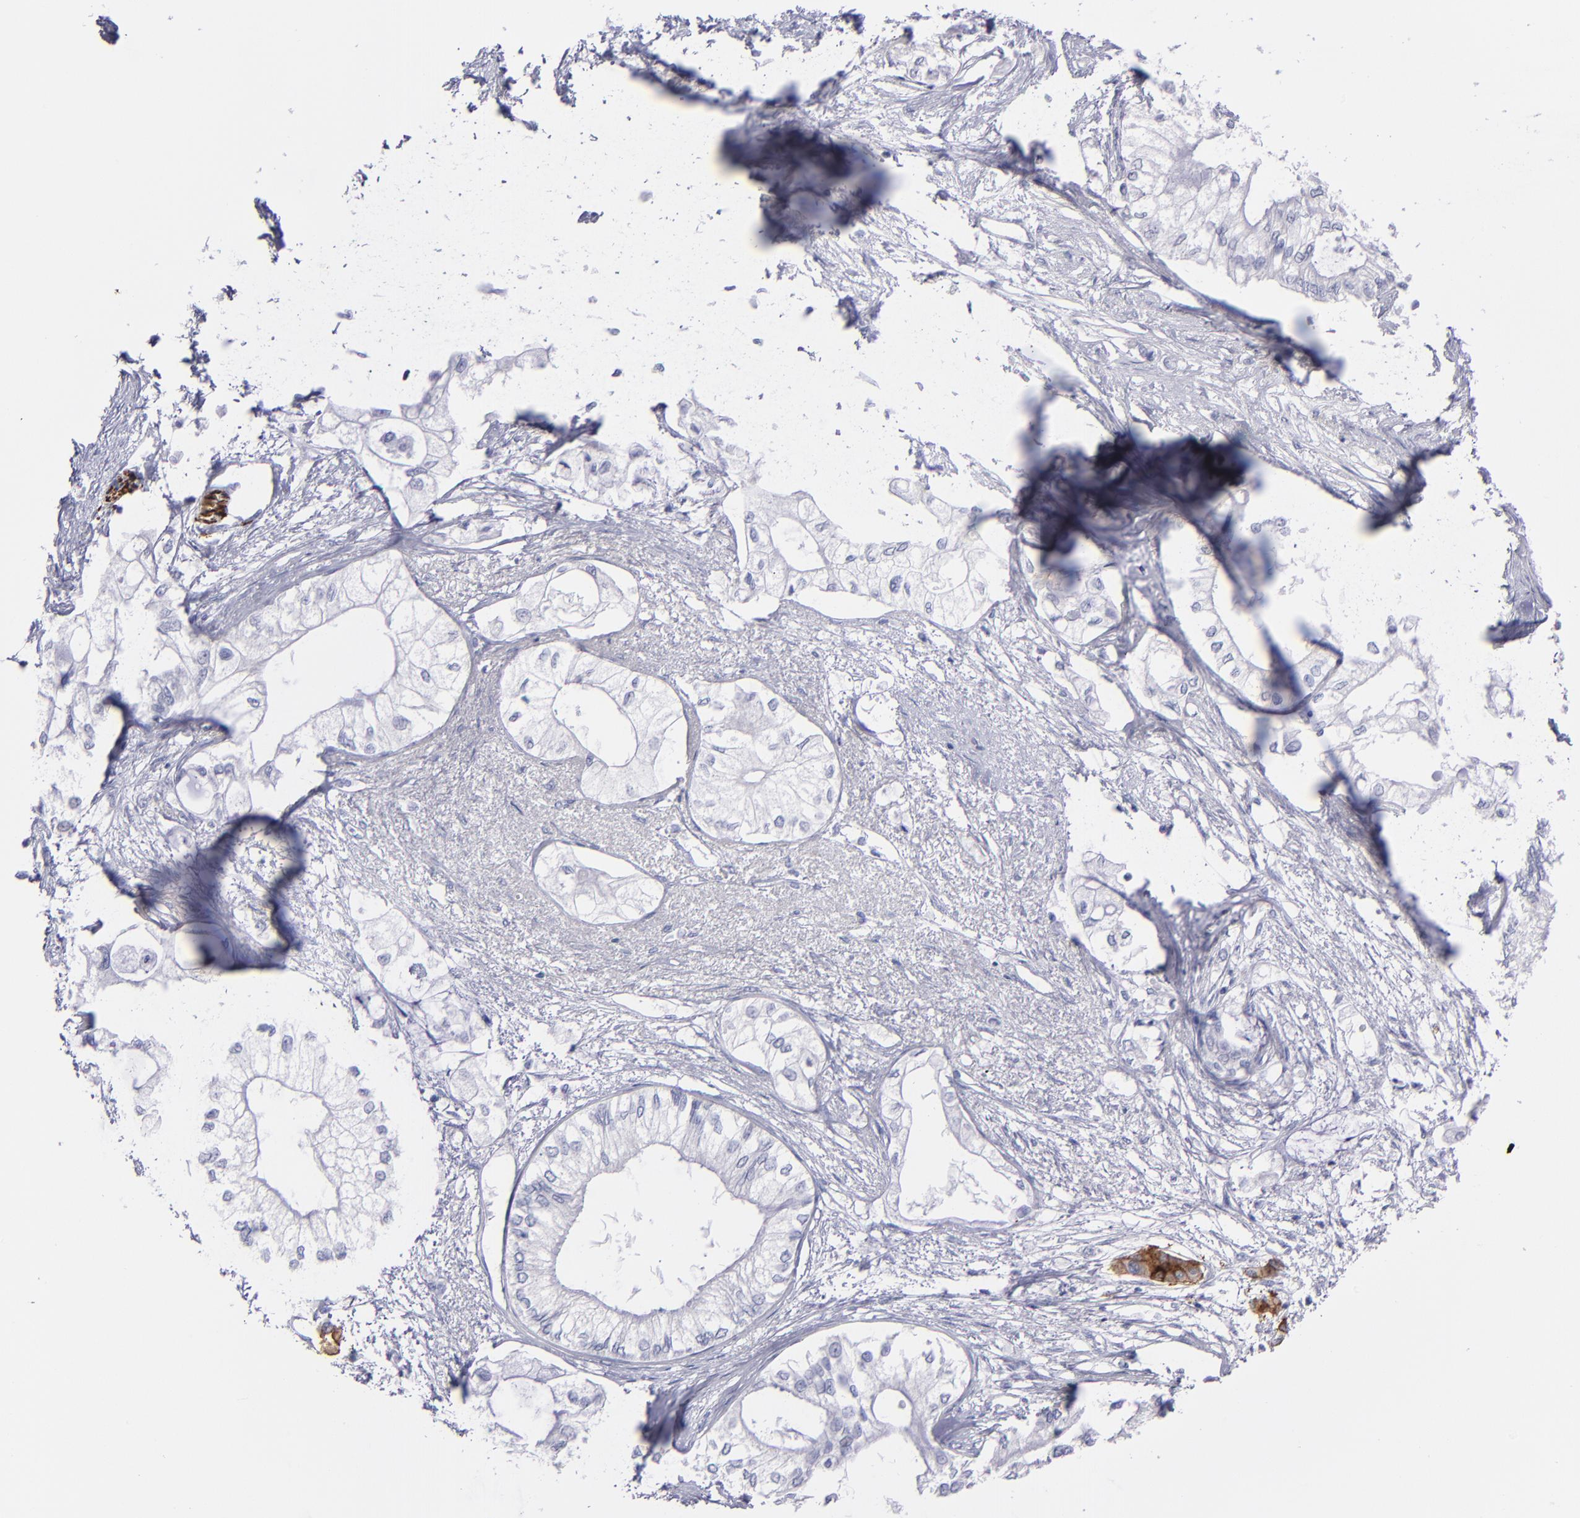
{"staining": {"intensity": "moderate", "quantity": "<25%", "location": "cytoplasmic/membranous"}, "tissue": "pancreatic cancer", "cell_type": "Tumor cells", "image_type": "cancer", "snomed": [{"axis": "morphology", "description": "Adenocarcinoma, NOS"}, {"axis": "topography", "description": "Pancreas"}], "caption": "Brown immunohistochemical staining in pancreatic cancer (adenocarcinoma) exhibits moderate cytoplasmic/membranous staining in approximately <25% of tumor cells. The protein is stained brown, and the nuclei are stained in blue (DAB (3,3'-diaminobenzidine) IHC with brightfield microscopy, high magnification).", "gene": "SNAP25", "patient": {"sex": "male", "age": 79}}